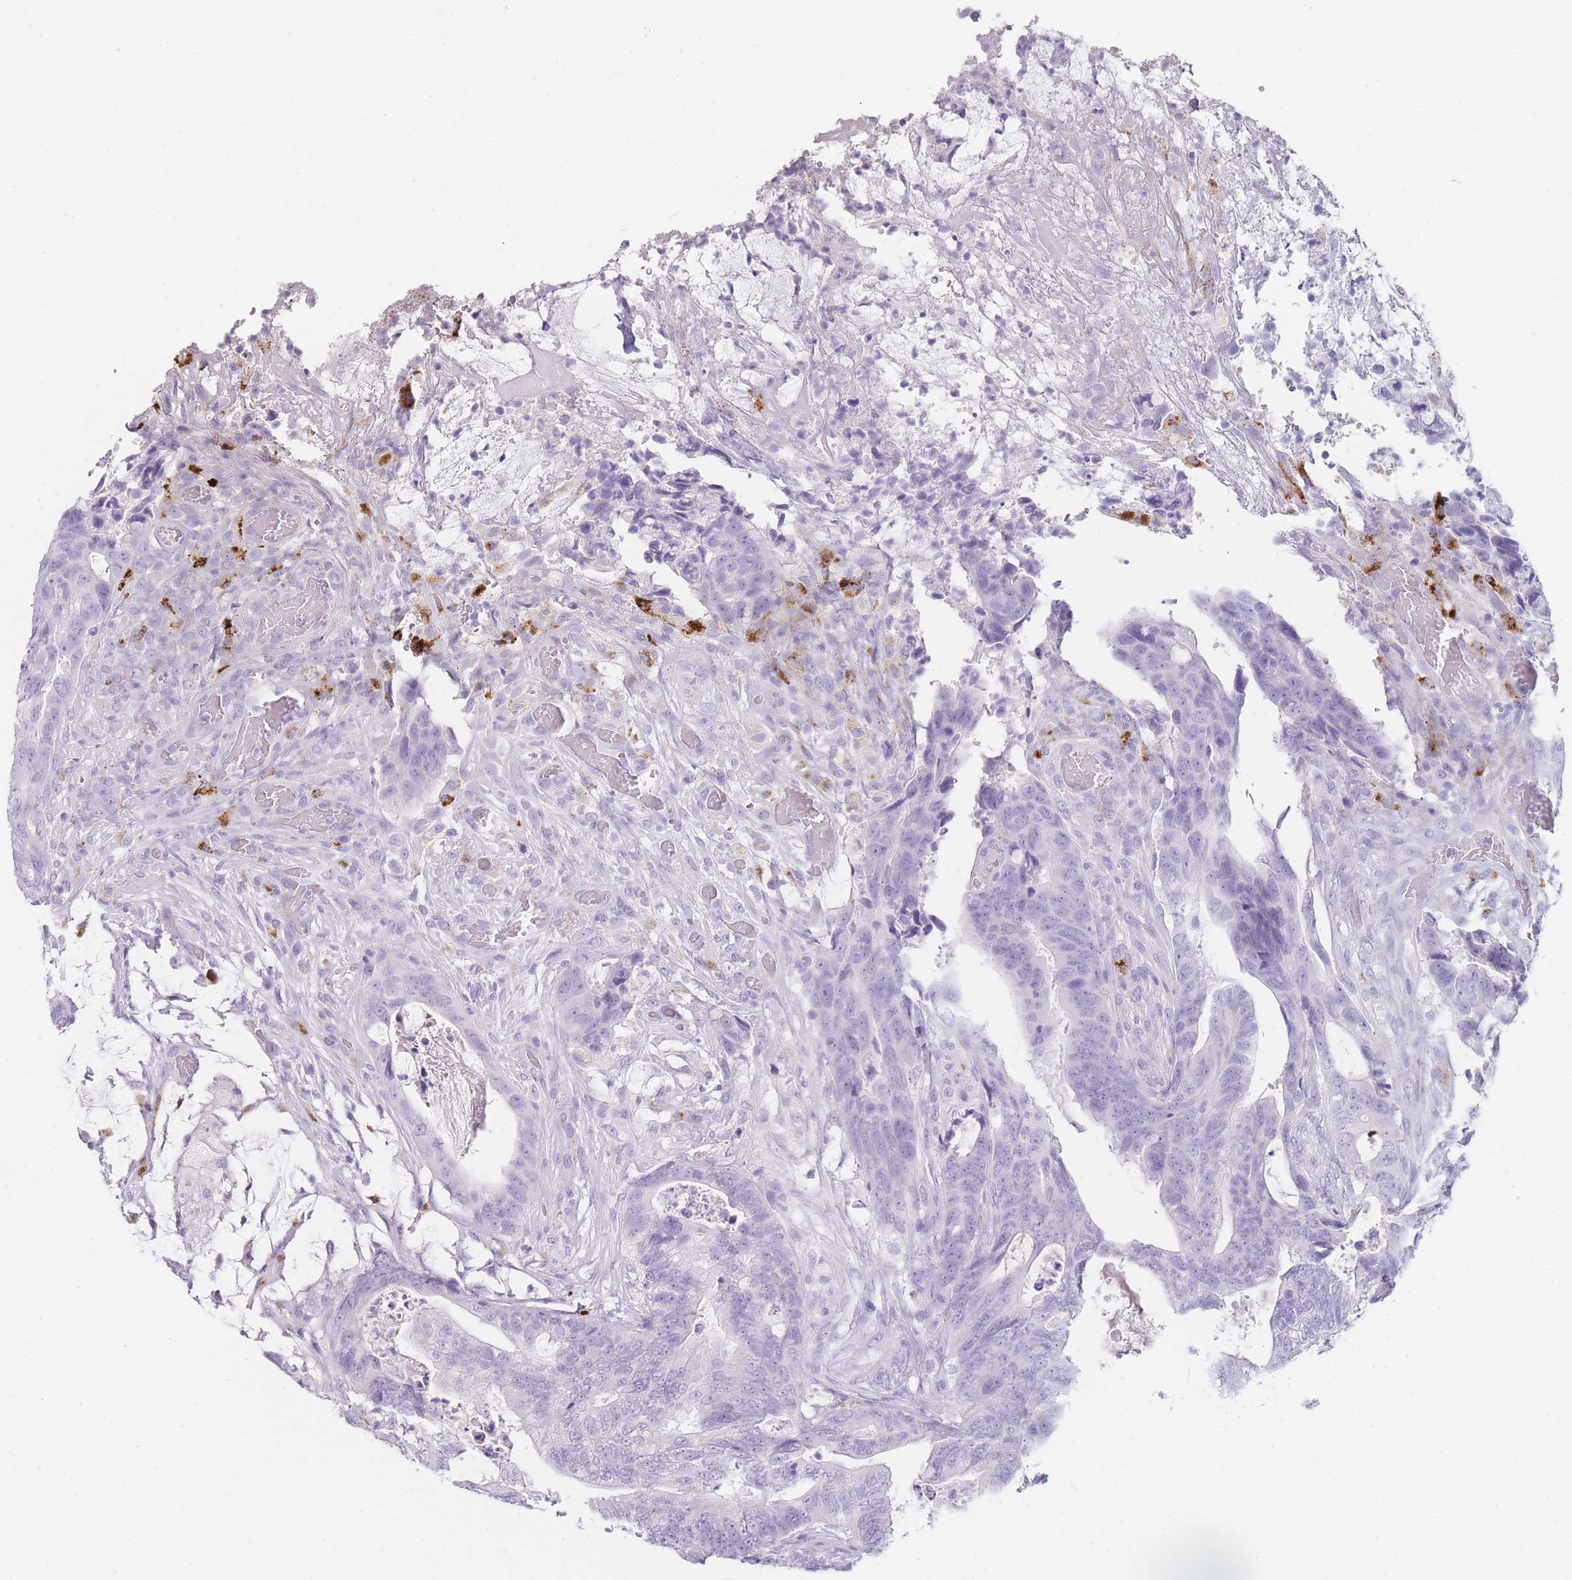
{"staining": {"intensity": "negative", "quantity": "none", "location": "none"}, "tissue": "colorectal cancer", "cell_type": "Tumor cells", "image_type": "cancer", "snomed": [{"axis": "morphology", "description": "Adenocarcinoma, NOS"}, {"axis": "topography", "description": "Colon"}], "caption": "IHC micrograph of neoplastic tissue: colorectal adenocarcinoma stained with DAB (3,3'-diaminobenzidine) displays no significant protein expression in tumor cells. (IHC, brightfield microscopy, high magnification).", "gene": "RHO", "patient": {"sex": "female", "age": 82}}